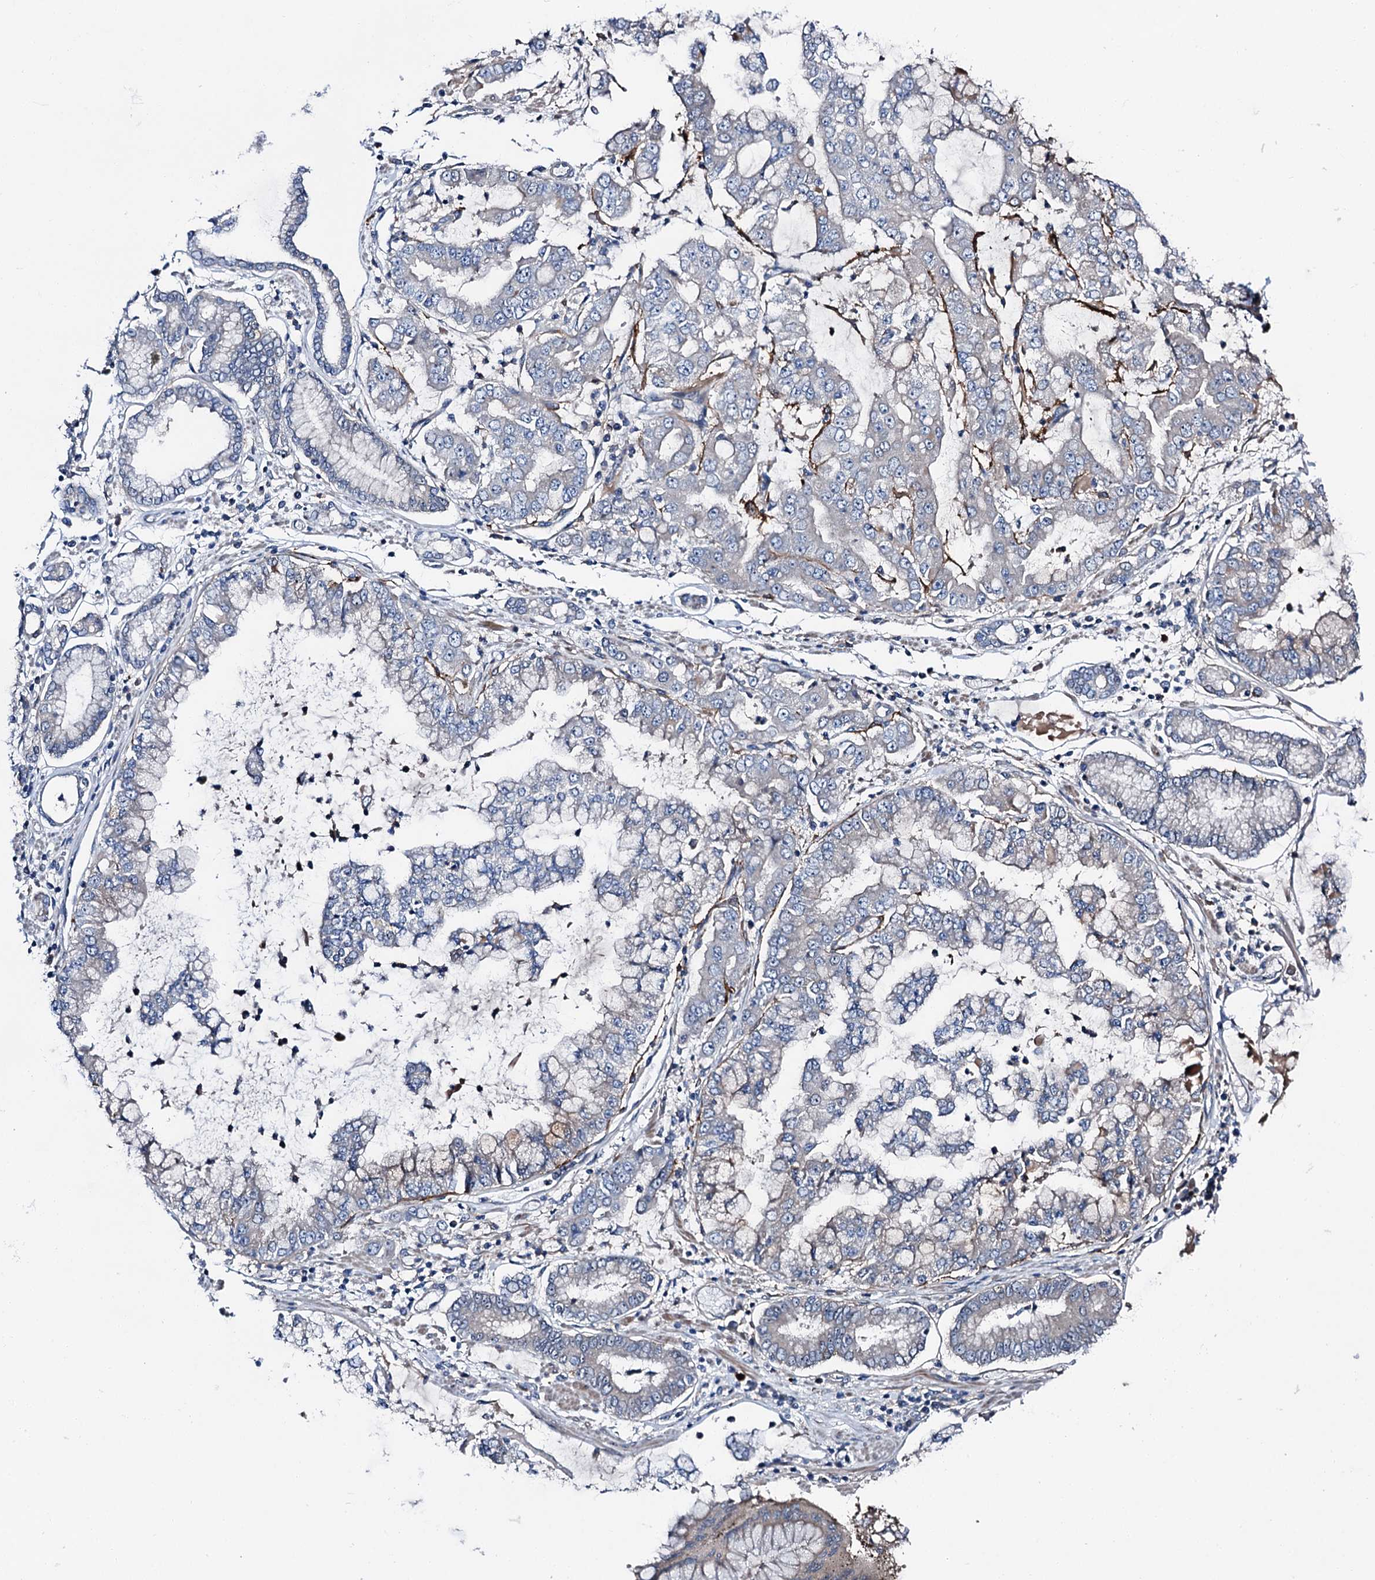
{"staining": {"intensity": "negative", "quantity": "none", "location": "none"}, "tissue": "stomach cancer", "cell_type": "Tumor cells", "image_type": "cancer", "snomed": [{"axis": "morphology", "description": "Adenocarcinoma, NOS"}, {"axis": "topography", "description": "Stomach"}], "caption": "Immunohistochemistry (IHC) of adenocarcinoma (stomach) exhibits no staining in tumor cells.", "gene": "SLC22A25", "patient": {"sex": "male", "age": 76}}